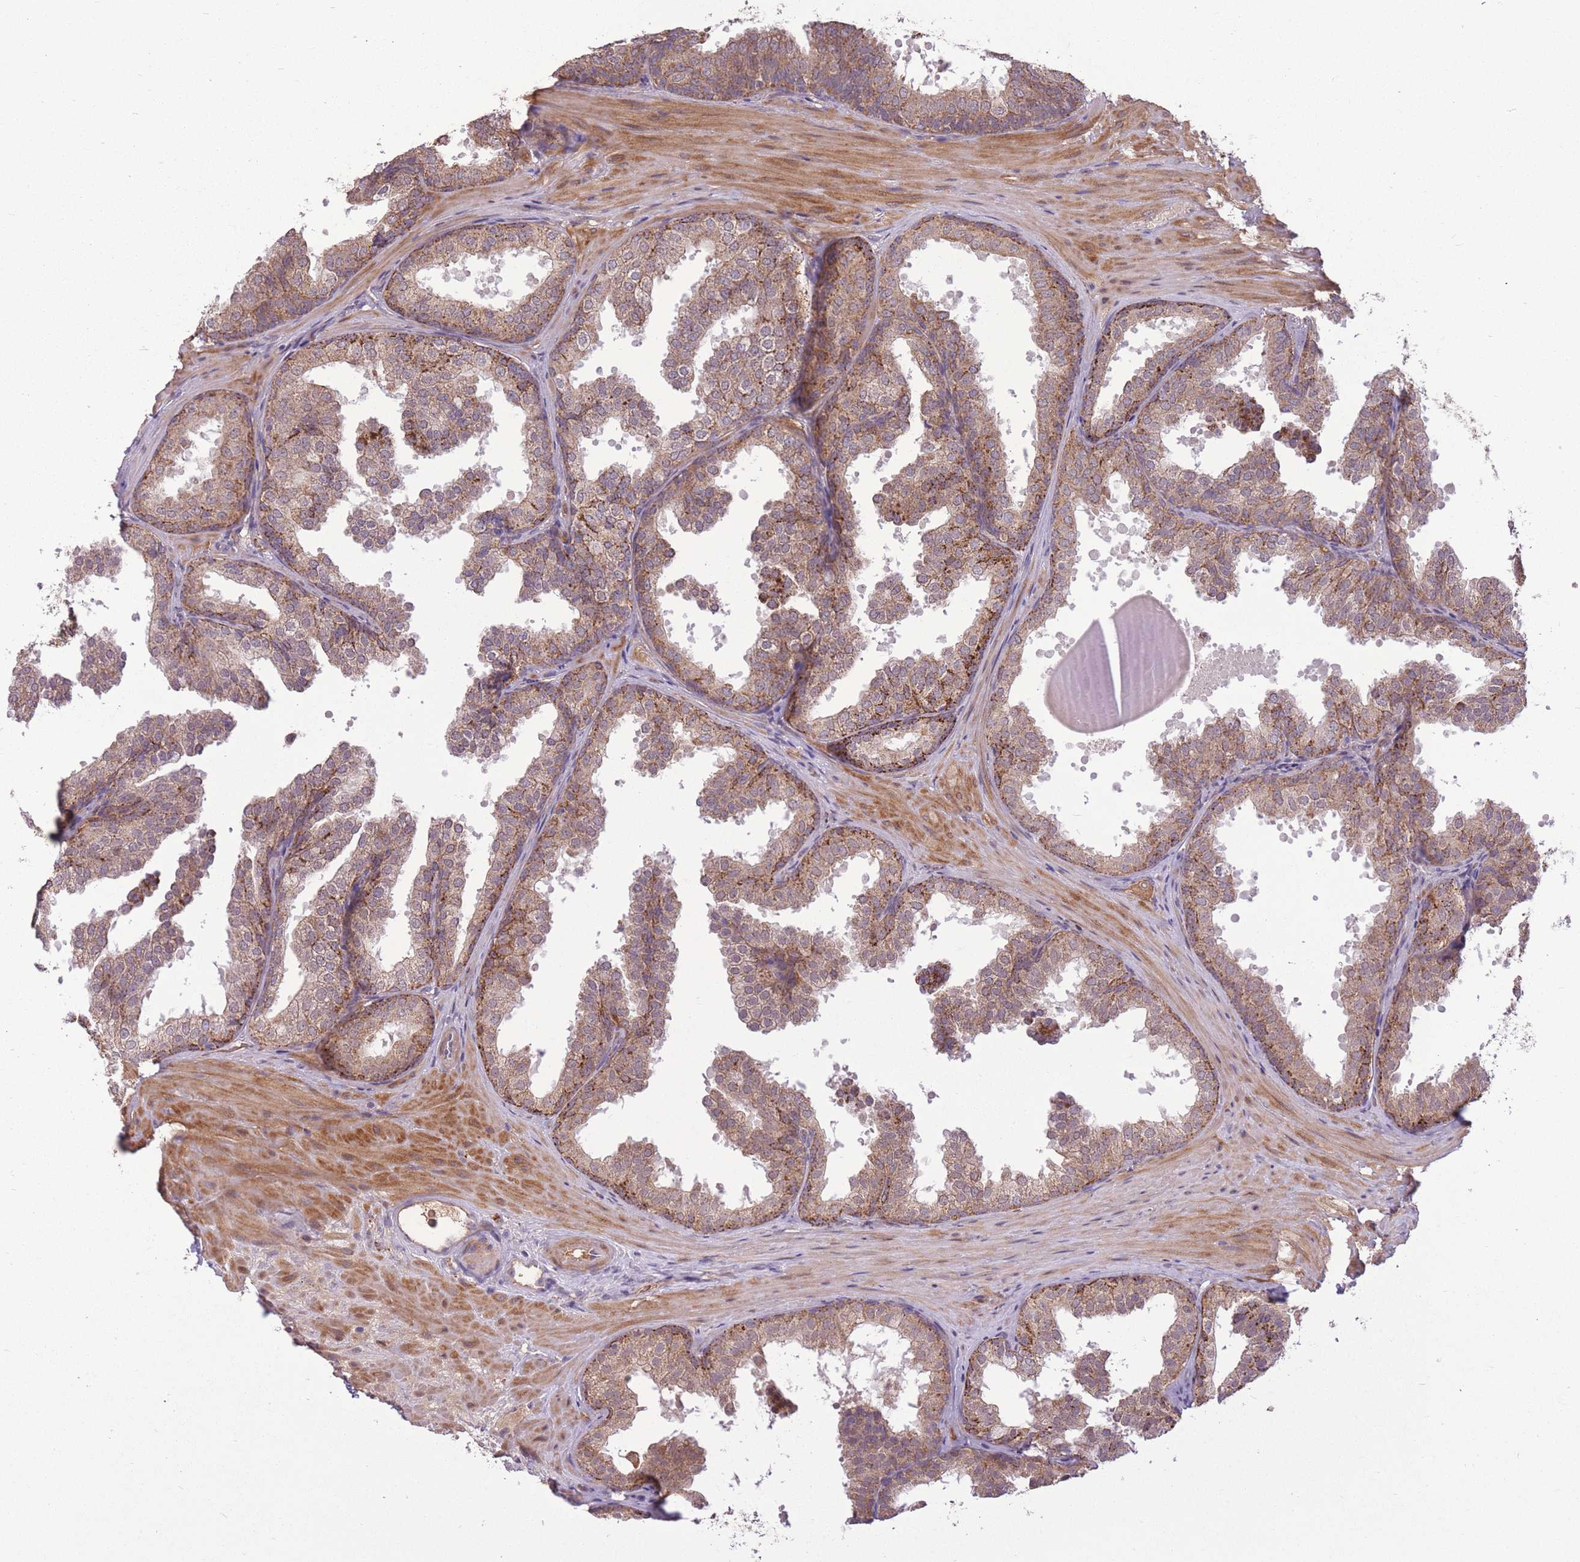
{"staining": {"intensity": "moderate", "quantity": ">75%", "location": "cytoplasmic/membranous"}, "tissue": "prostate", "cell_type": "Glandular cells", "image_type": "normal", "snomed": [{"axis": "morphology", "description": "Normal tissue, NOS"}, {"axis": "topography", "description": "Prostate"}], "caption": "A high-resolution photomicrograph shows IHC staining of benign prostate, which demonstrates moderate cytoplasmic/membranous positivity in about >75% of glandular cells. The staining was performed using DAB (3,3'-diaminobenzidine) to visualize the protein expression in brown, while the nuclei were stained in blue with hematoxylin (Magnification: 20x).", "gene": "POLR3F", "patient": {"sex": "male", "age": 37}}